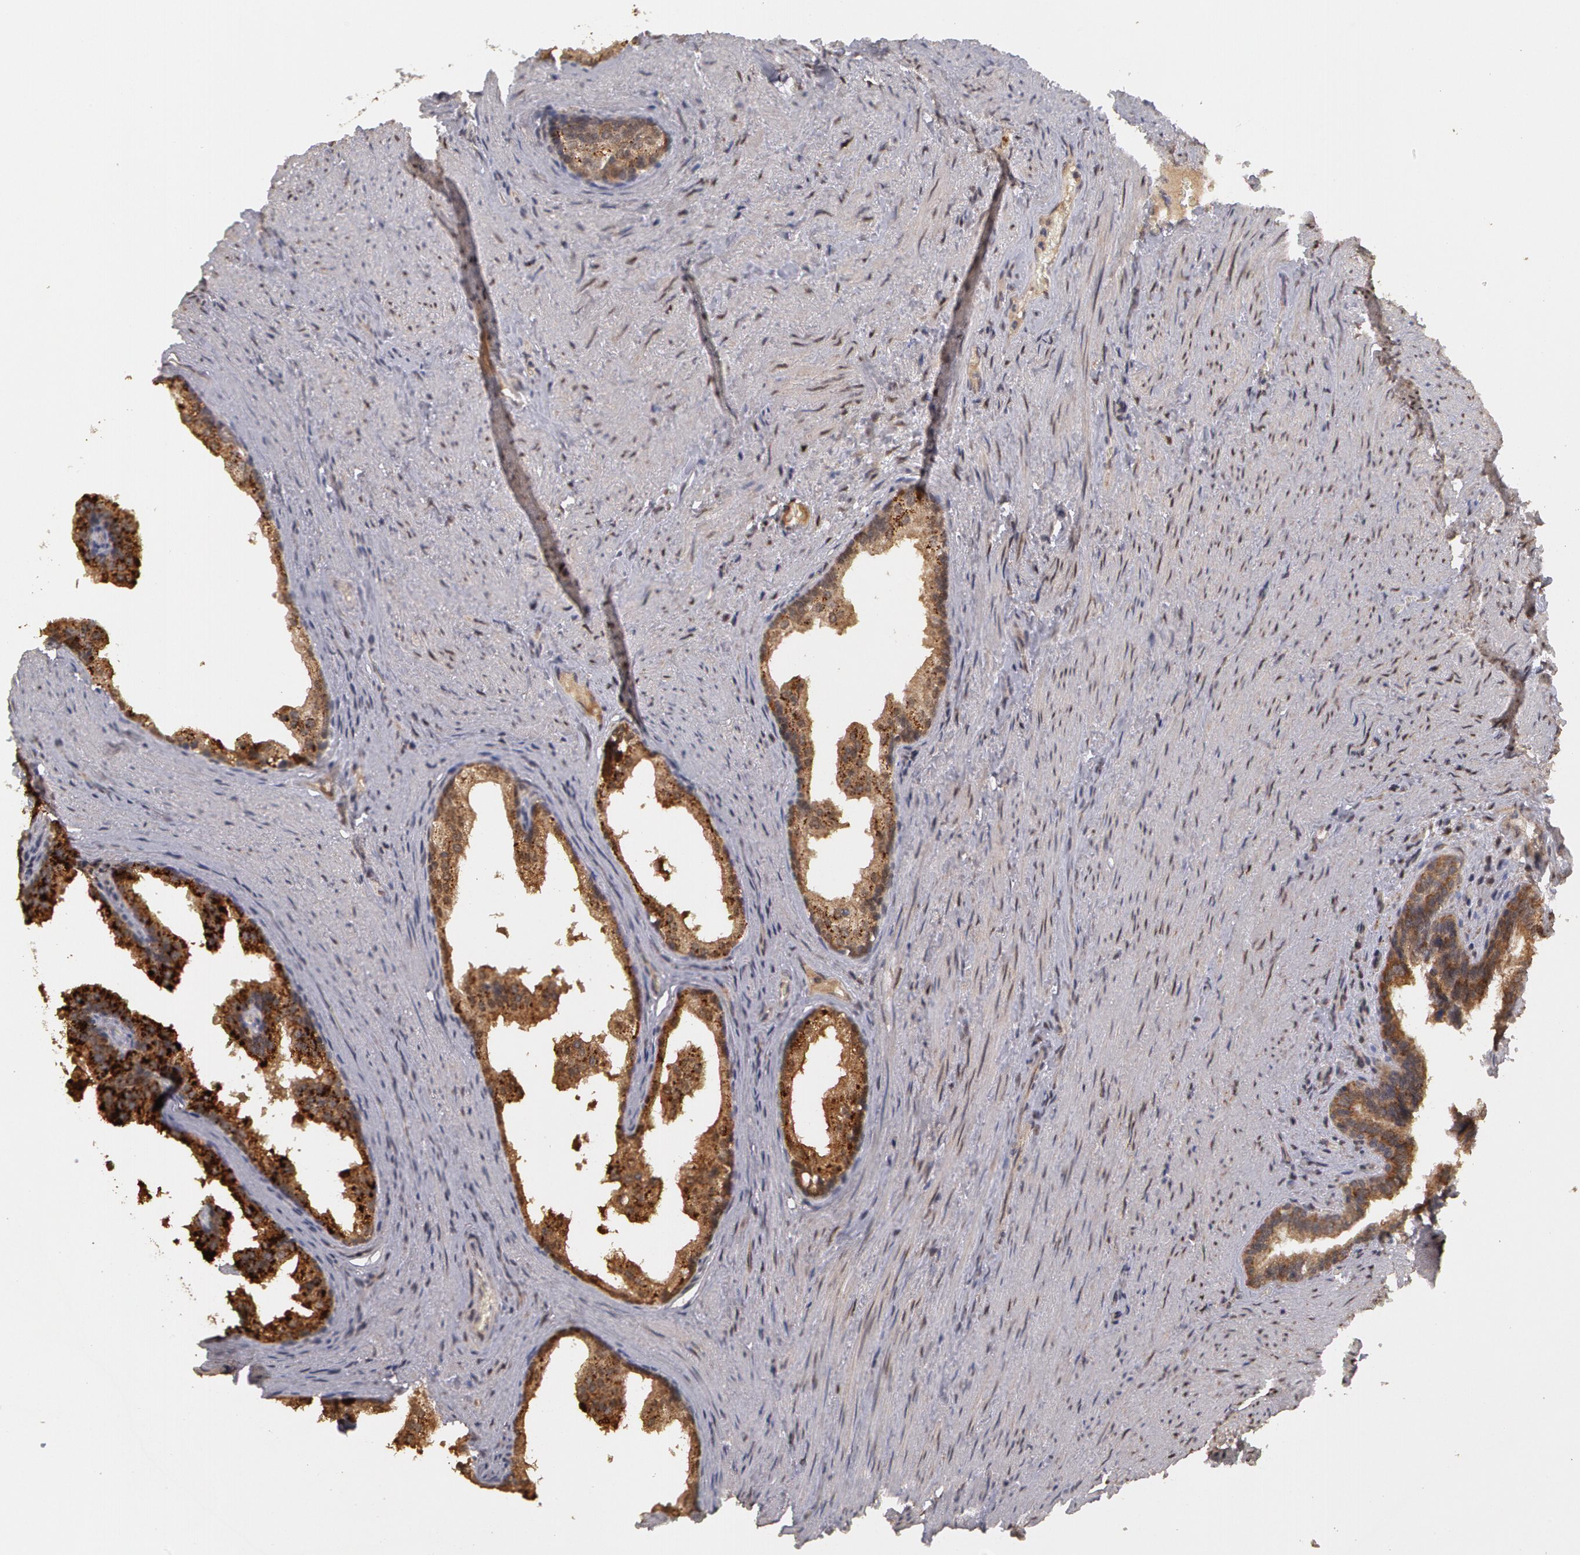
{"staining": {"intensity": "strong", "quantity": ">75%", "location": "cytoplasmic/membranous"}, "tissue": "prostate cancer", "cell_type": "Tumor cells", "image_type": "cancer", "snomed": [{"axis": "morphology", "description": "Adenocarcinoma, Medium grade"}, {"axis": "topography", "description": "Prostate"}], "caption": "Strong cytoplasmic/membranous protein staining is appreciated in approximately >75% of tumor cells in prostate cancer.", "gene": "GLIS1", "patient": {"sex": "male", "age": 60}}